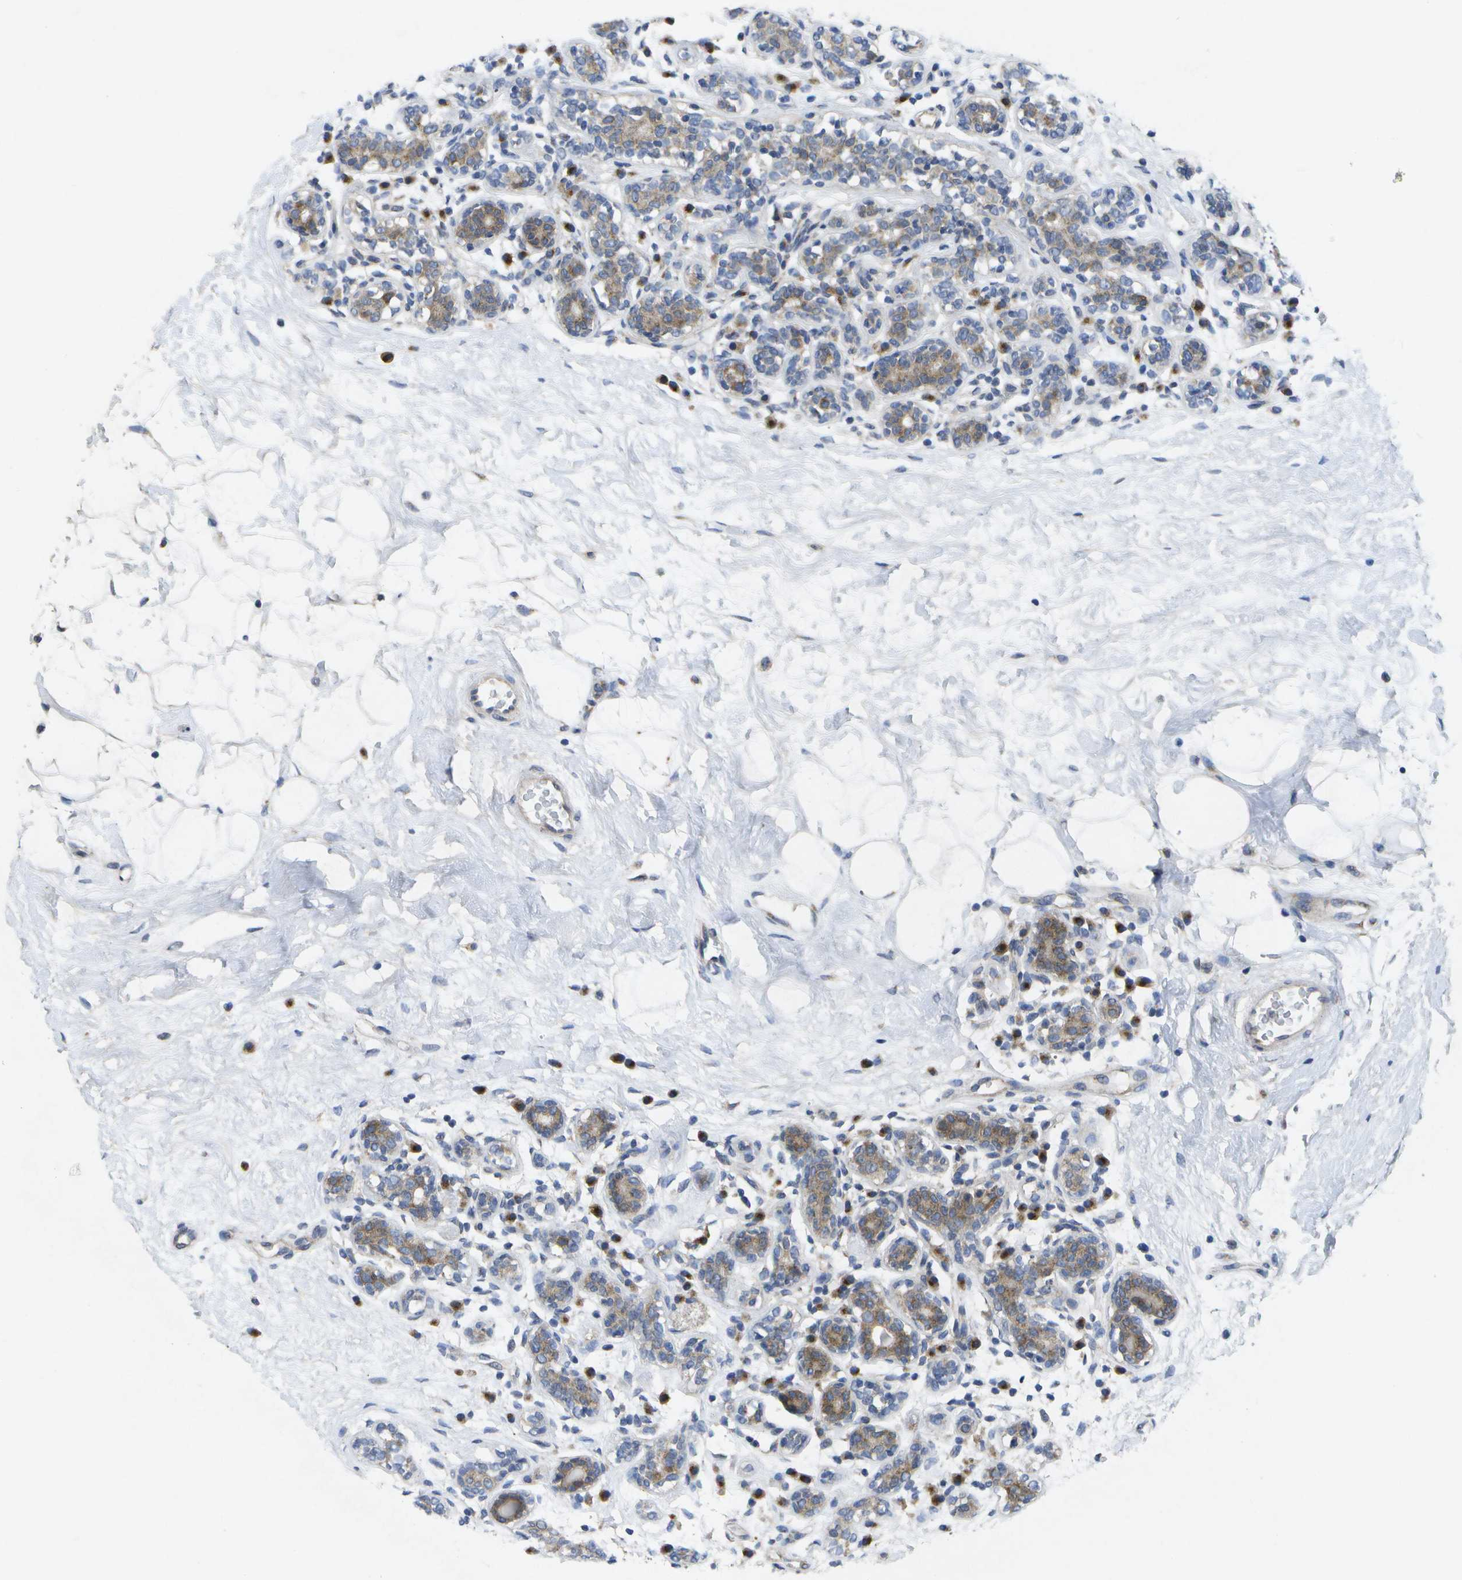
{"staining": {"intensity": "moderate", "quantity": "25%-75%", "location": "cytoplasmic/membranous"}, "tissue": "breast cancer", "cell_type": "Tumor cells", "image_type": "cancer", "snomed": [{"axis": "morphology", "description": "Normal tissue, NOS"}, {"axis": "morphology", "description": "Duct carcinoma"}, {"axis": "topography", "description": "Breast"}], "caption": "Moderate cytoplasmic/membranous expression is appreciated in approximately 25%-75% of tumor cells in infiltrating ductal carcinoma (breast).", "gene": "KDELR1", "patient": {"sex": "female", "age": 39}}